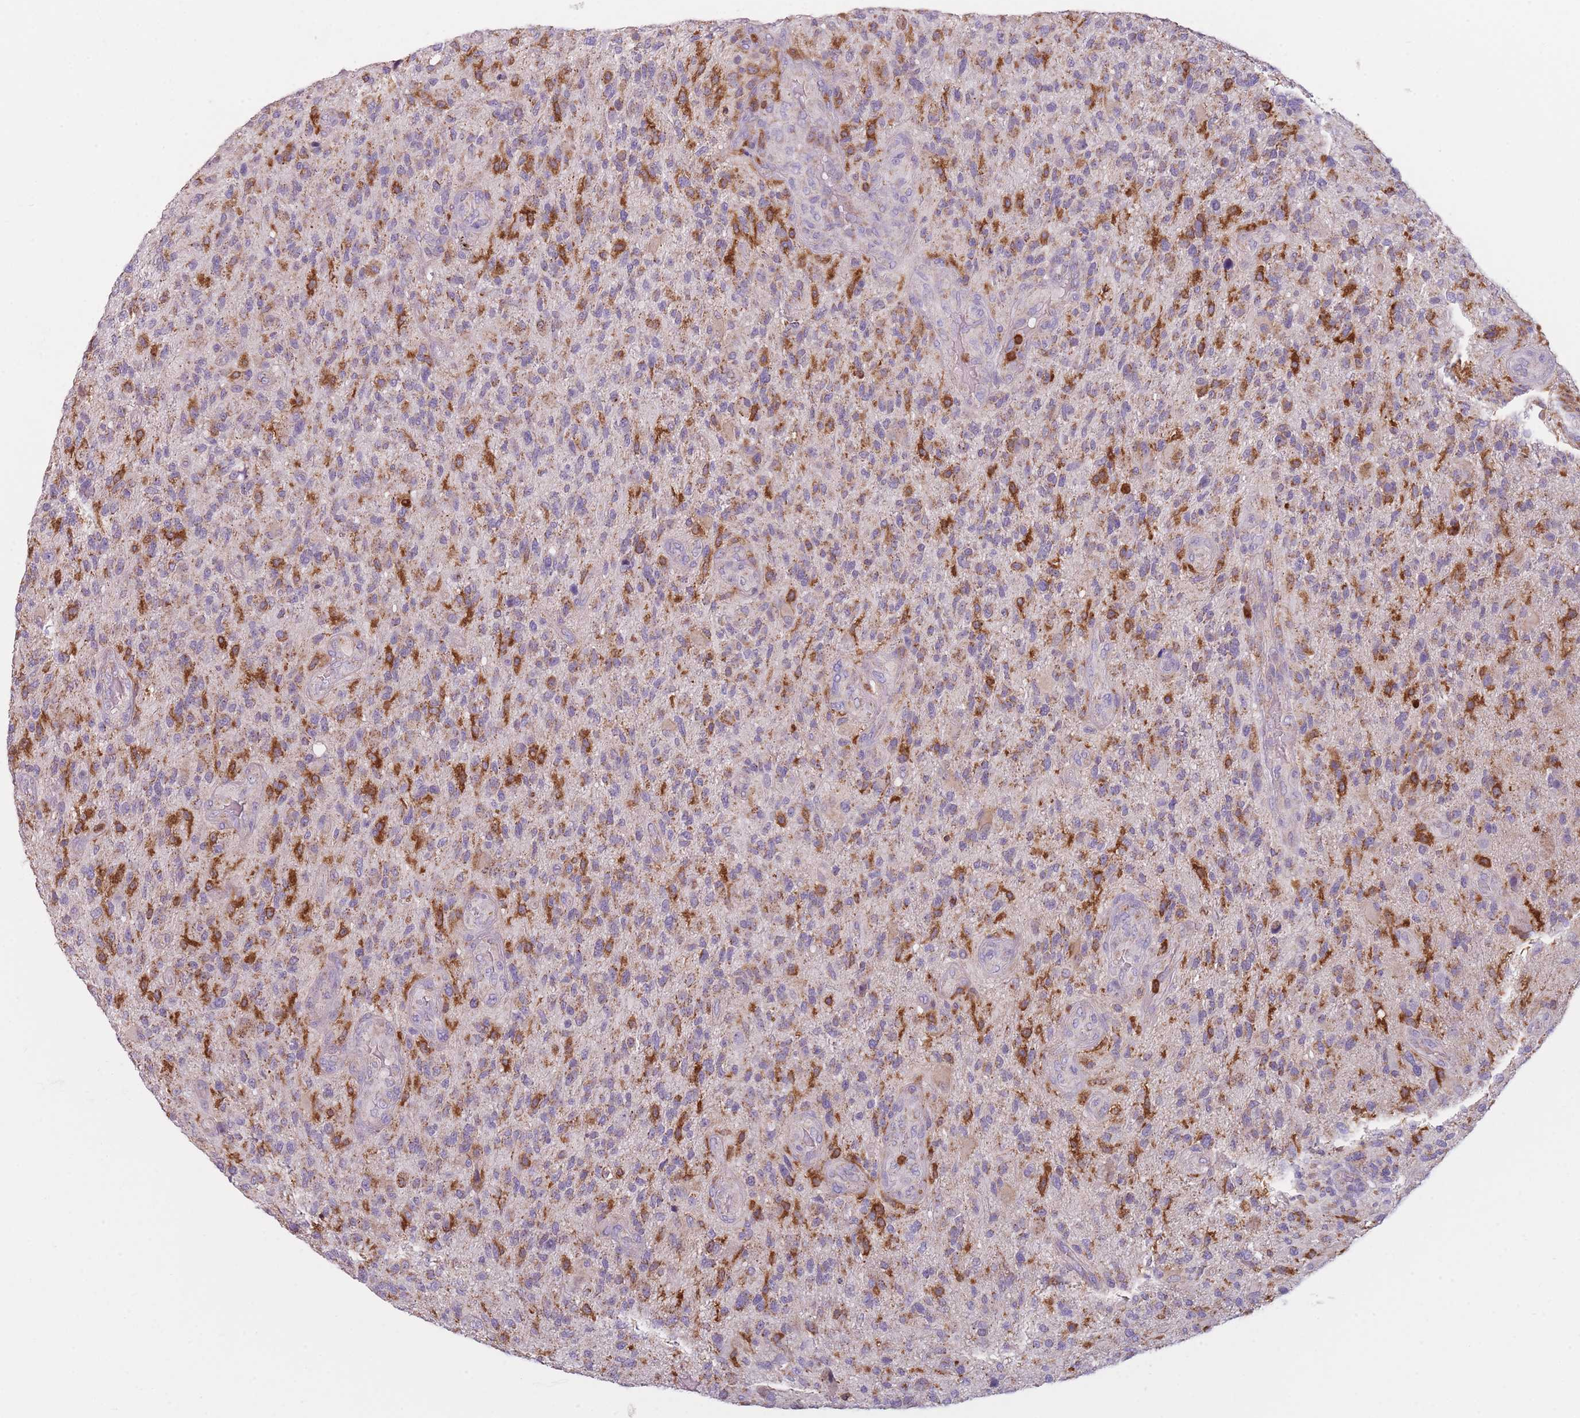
{"staining": {"intensity": "strong", "quantity": "<25%", "location": "cytoplasmic/membranous"}, "tissue": "glioma", "cell_type": "Tumor cells", "image_type": "cancer", "snomed": [{"axis": "morphology", "description": "Glioma, malignant, High grade"}, {"axis": "topography", "description": "Brain"}], "caption": "IHC of malignant glioma (high-grade) exhibits medium levels of strong cytoplasmic/membranous expression in approximately <25% of tumor cells.", "gene": "PRAM1", "patient": {"sex": "male", "age": 47}}